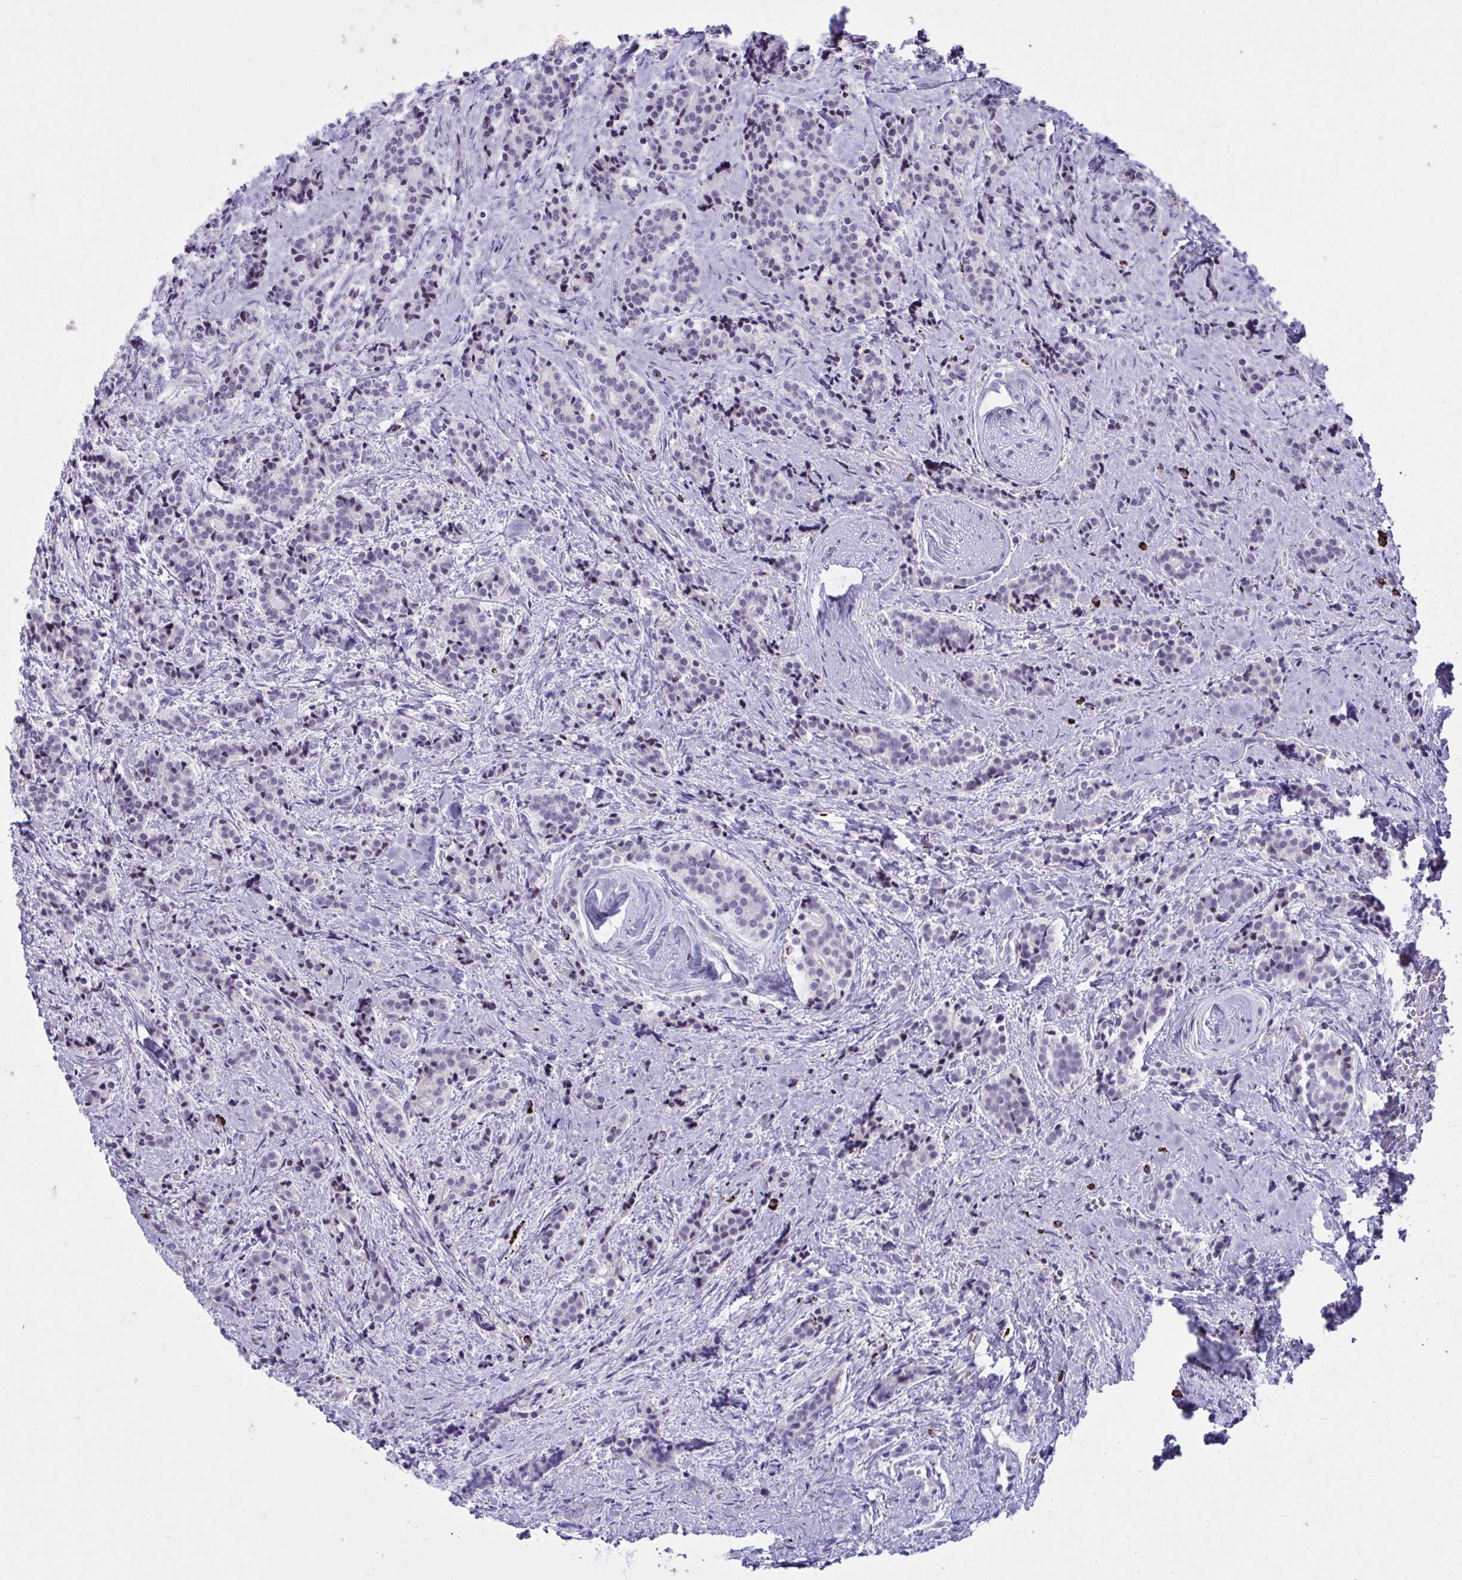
{"staining": {"intensity": "negative", "quantity": "none", "location": "none"}, "tissue": "carcinoid", "cell_type": "Tumor cells", "image_type": "cancer", "snomed": [{"axis": "morphology", "description": "Carcinoid, malignant, NOS"}, {"axis": "topography", "description": "Small intestine"}], "caption": "An immunohistochemistry (IHC) micrograph of carcinoid is shown. There is no staining in tumor cells of carcinoid.", "gene": "PLA2G12B", "patient": {"sex": "female", "age": 73}}